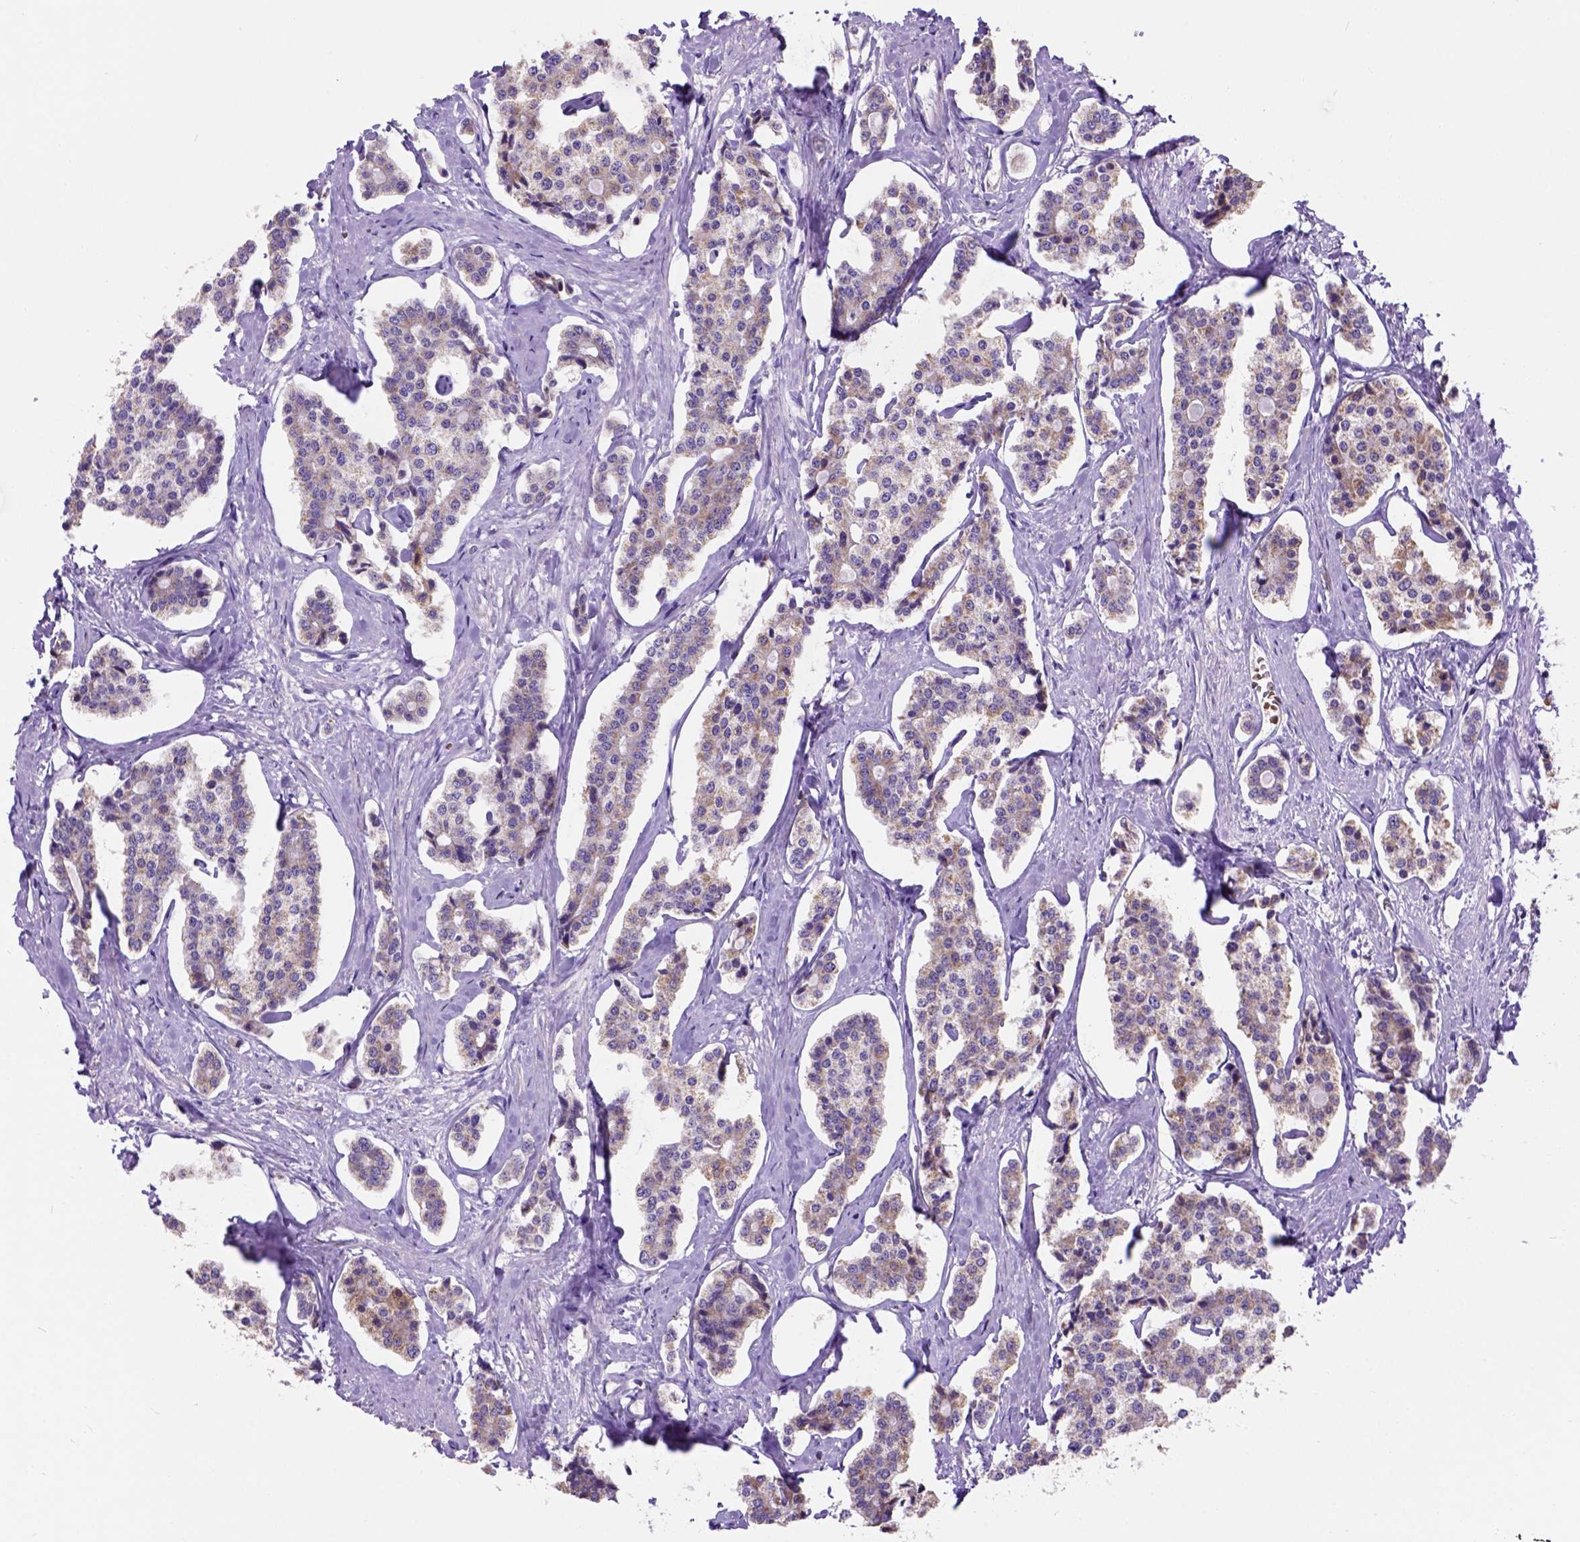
{"staining": {"intensity": "weak", "quantity": "25%-75%", "location": "cytoplasmic/membranous"}, "tissue": "carcinoid", "cell_type": "Tumor cells", "image_type": "cancer", "snomed": [{"axis": "morphology", "description": "Carcinoid, malignant, NOS"}, {"axis": "topography", "description": "Small intestine"}], "caption": "Malignant carcinoid stained with a protein marker exhibits weak staining in tumor cells.", "gene": "L2HGDH", "patient": {"sex": "female", "age": 65}}